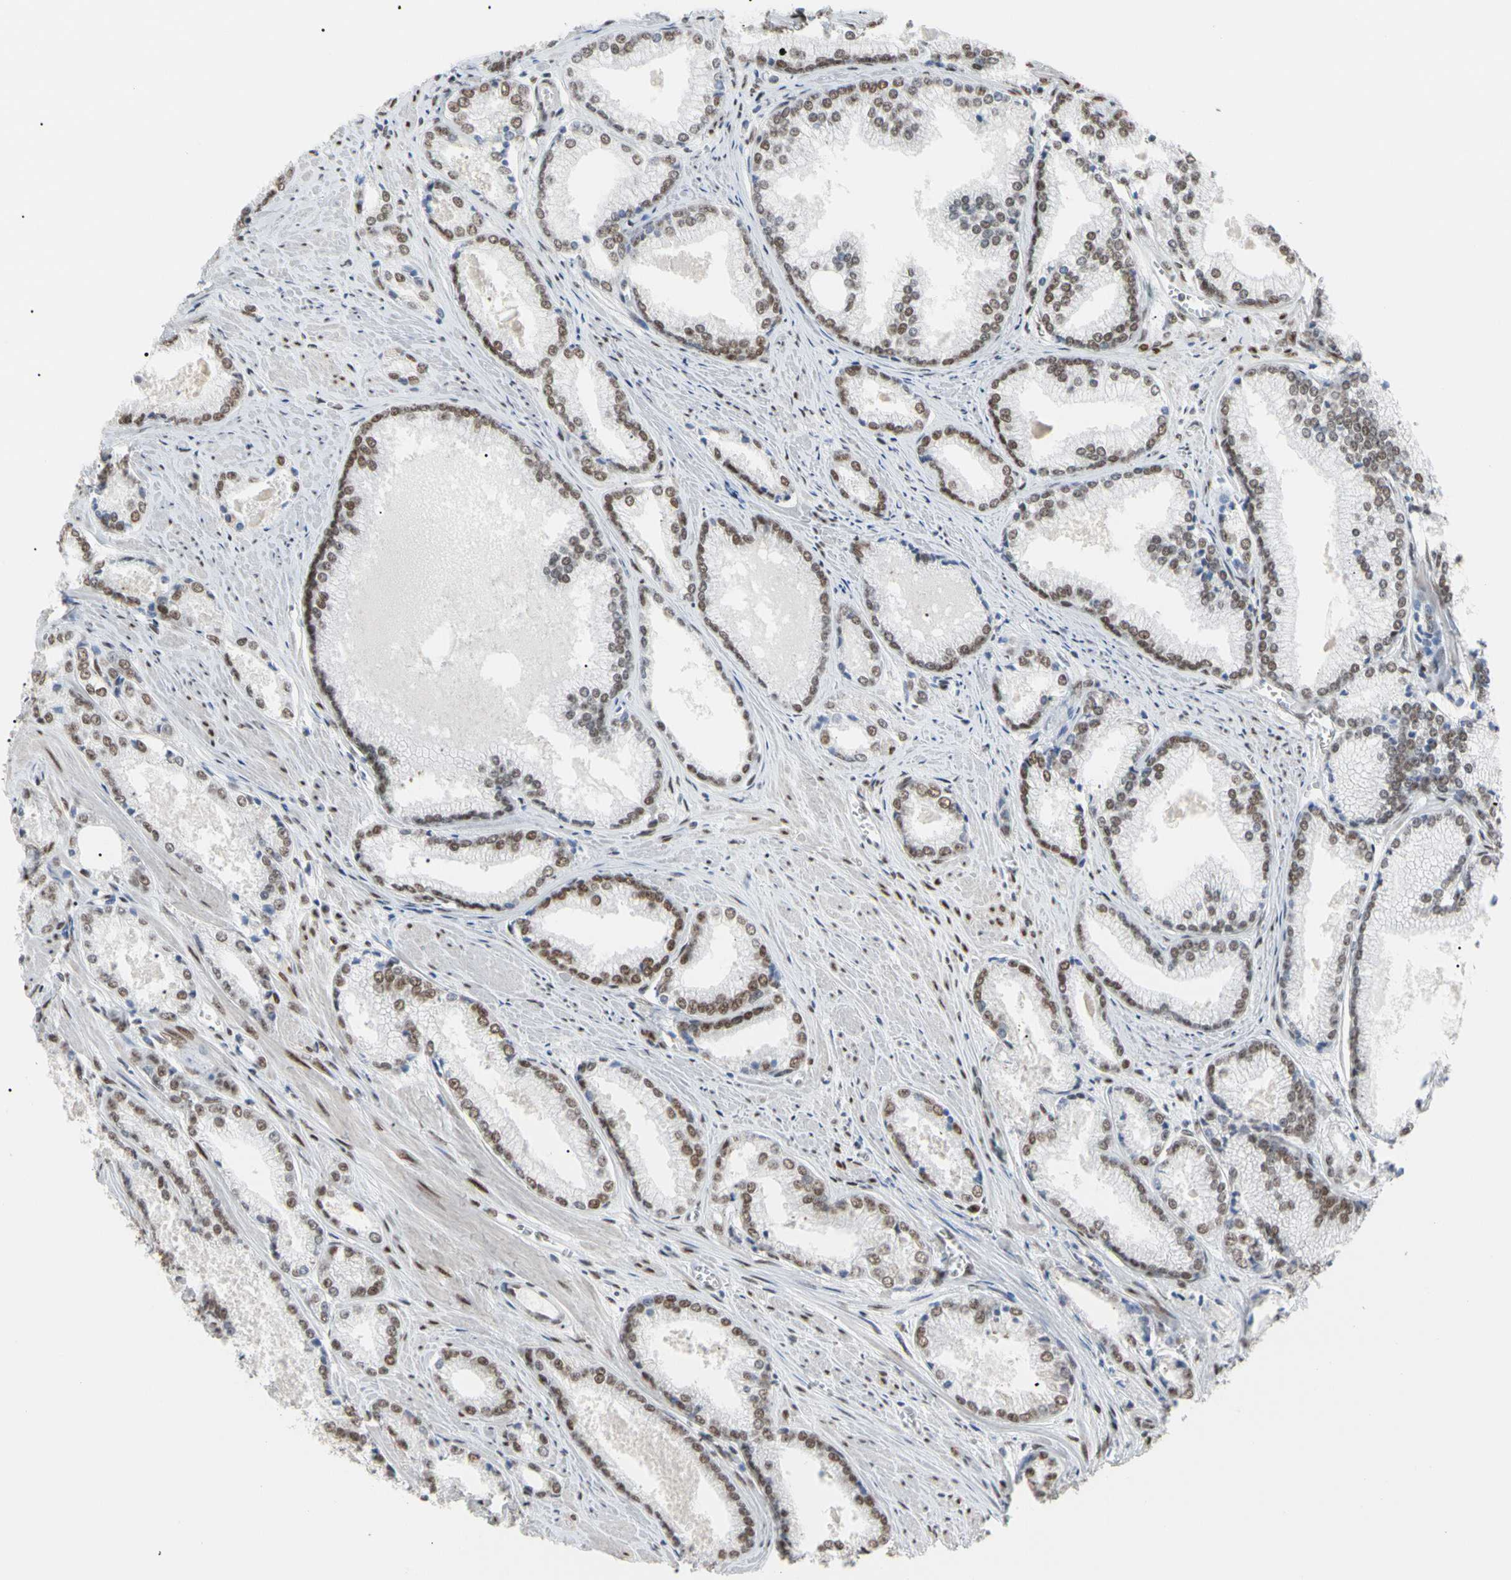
{"staining": {"intensity": "moderate", "quantity": ">75%", "location": "nuclear"}, "tissue": "prostate cancer", "cell_type": "Tumor cells", "image_type": "cancer", "snomed": [{"axis": "morphology", "description": "Adenocarcinoma, Low grade"}, {"axis": "topography", "description": "Prostate"}], "caption": "The histopathology image exhibits staining of prostate cancer (low-grade adenocarcinoma), revealing moderate nuclear protein expression (brown color) within tumor cells.", "gene": "FAM98B", "patient": {"sex": "male", "age": 64}}